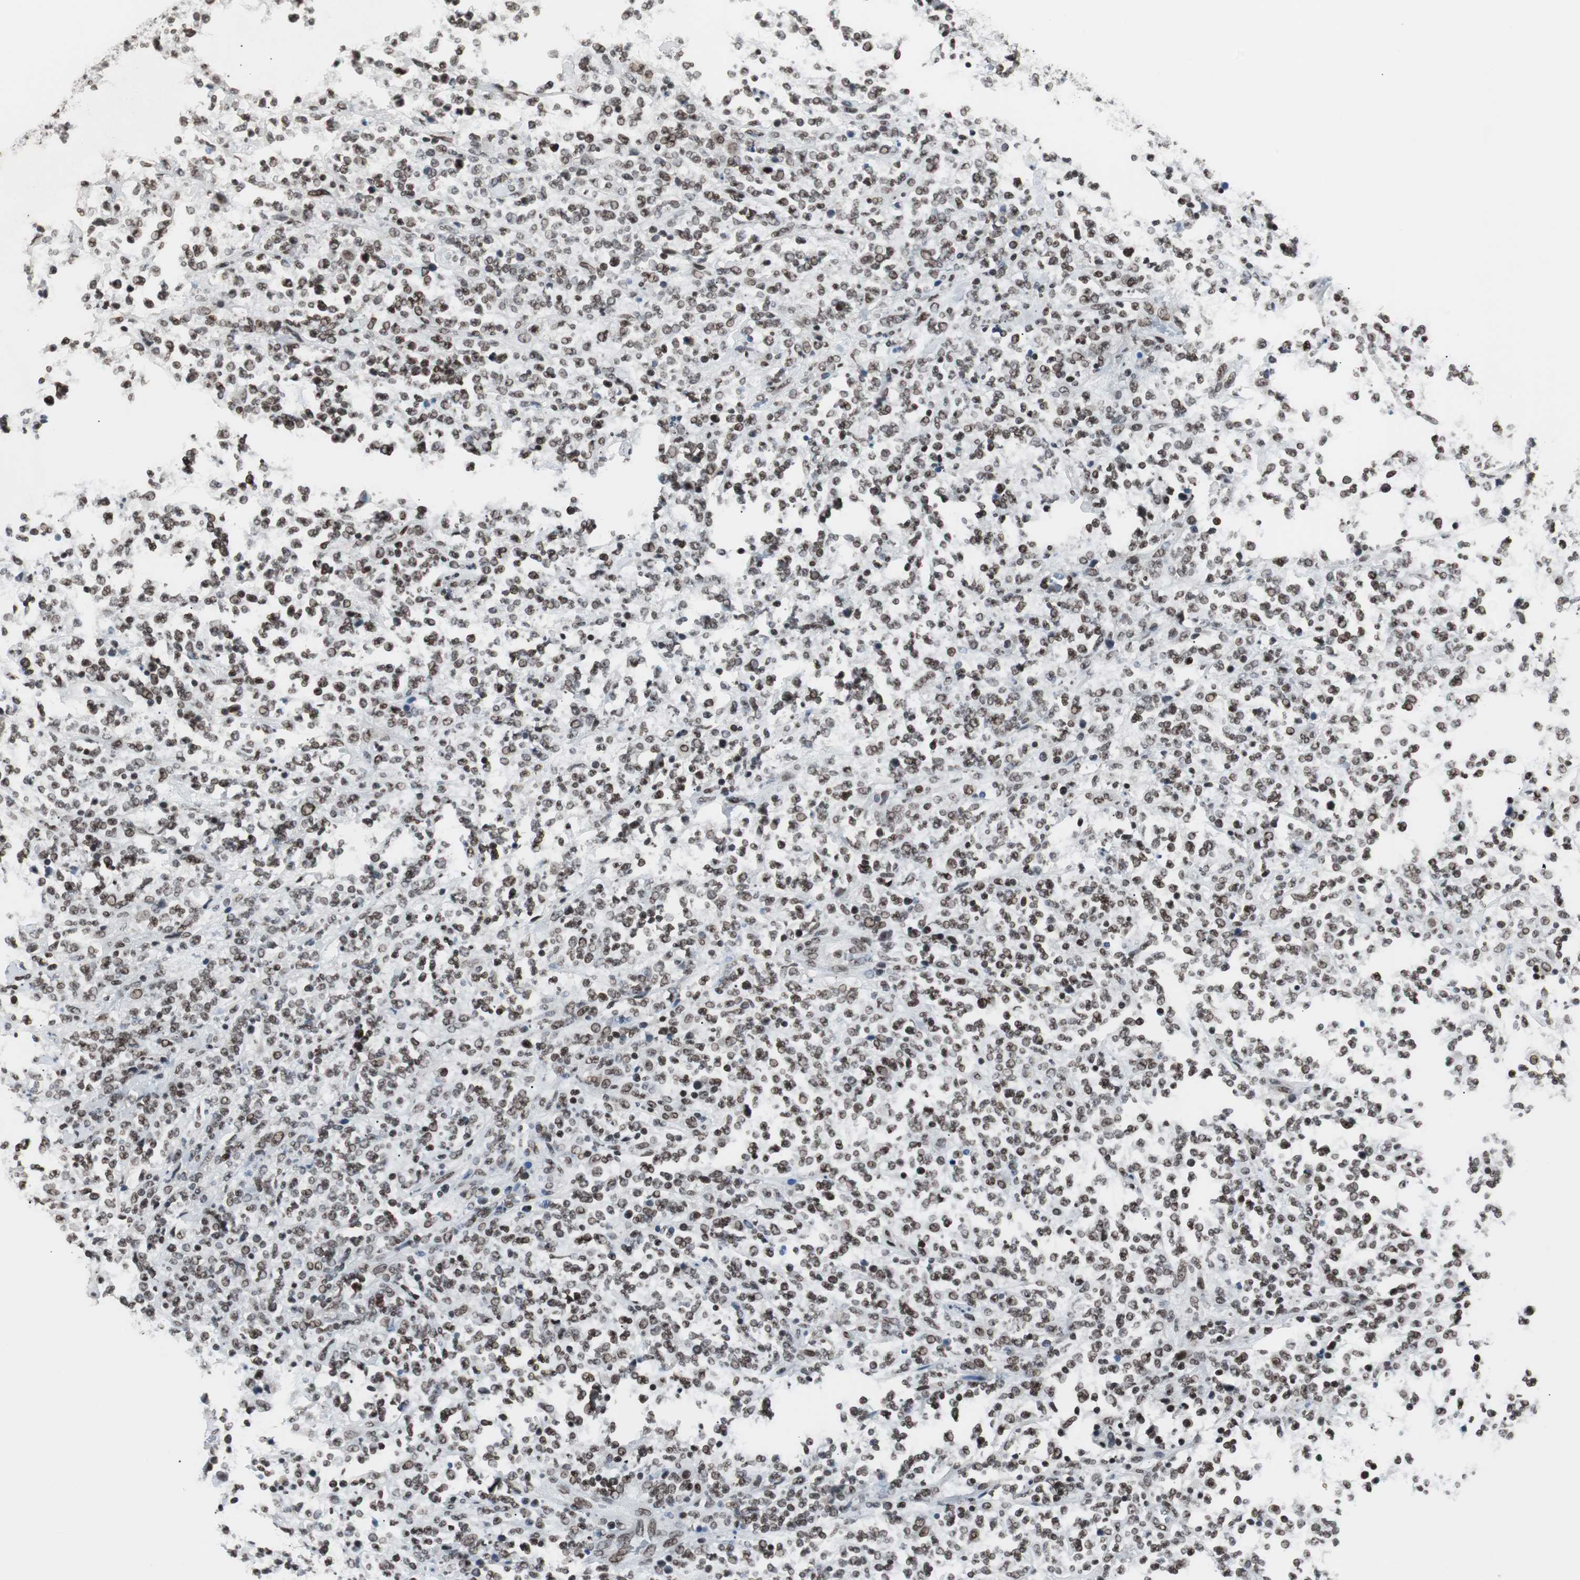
{"staining": {"intensity": "moderate", "quantity": ">75%", "location": "nuclear"}, "tissue": "lymphoma", "cell_type": "Tumor cells", "image_type": "cancer", "snomed": [{"axis": "morphology", "description": "Malignant lymphoma, non-Hodgkin's type, High grade"}, {"axis": "topography", "description": "Soft tissue"}], "caption": "IHC of high-grade malignant lymphoma, non-Hodgkin's type shows medium levels of moderate nuclear staining in about >75% of tumor cells.", "gene": "XRCC1", "patient": {"sex": "male", "age": 18}}